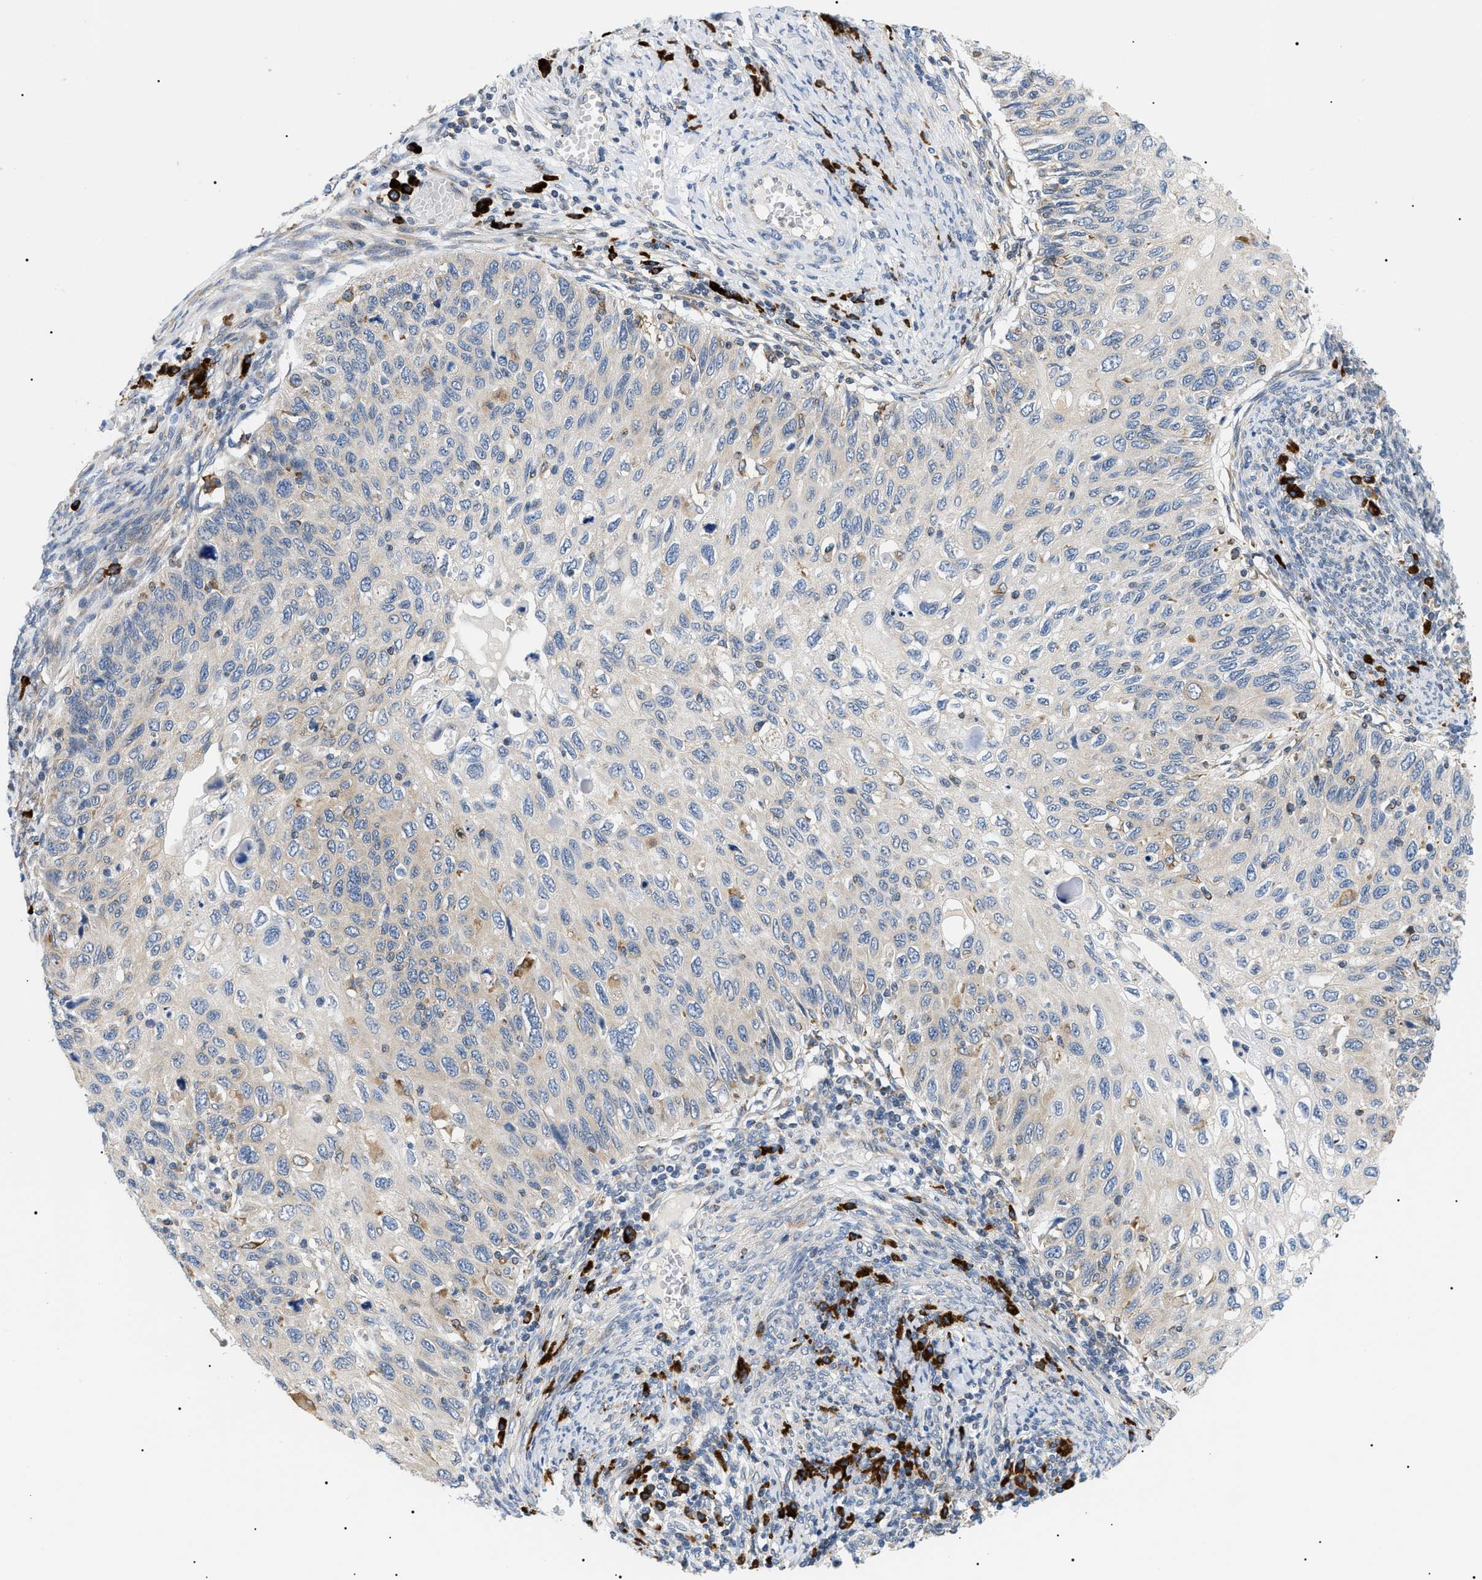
{"staining": {"intensity": "negative", "quantity": "none", "location": "none"}, "tissue": "cervical cancer", "cell_type": "Tumor cells", "image_type": "cancer", "snomed": [{"axis": "morphology", "description": "Squamous cell carcinoma, NOS"}, {"axis": "topography", "description": "Cervix"}], "caption": "Immunohistochemical staining of cervical cancer (squamous cell carcinoma) exhibits no significant expression in tumor cells.", "gene": "DERL1", "patient": {"sex": "female", "age": 70}}